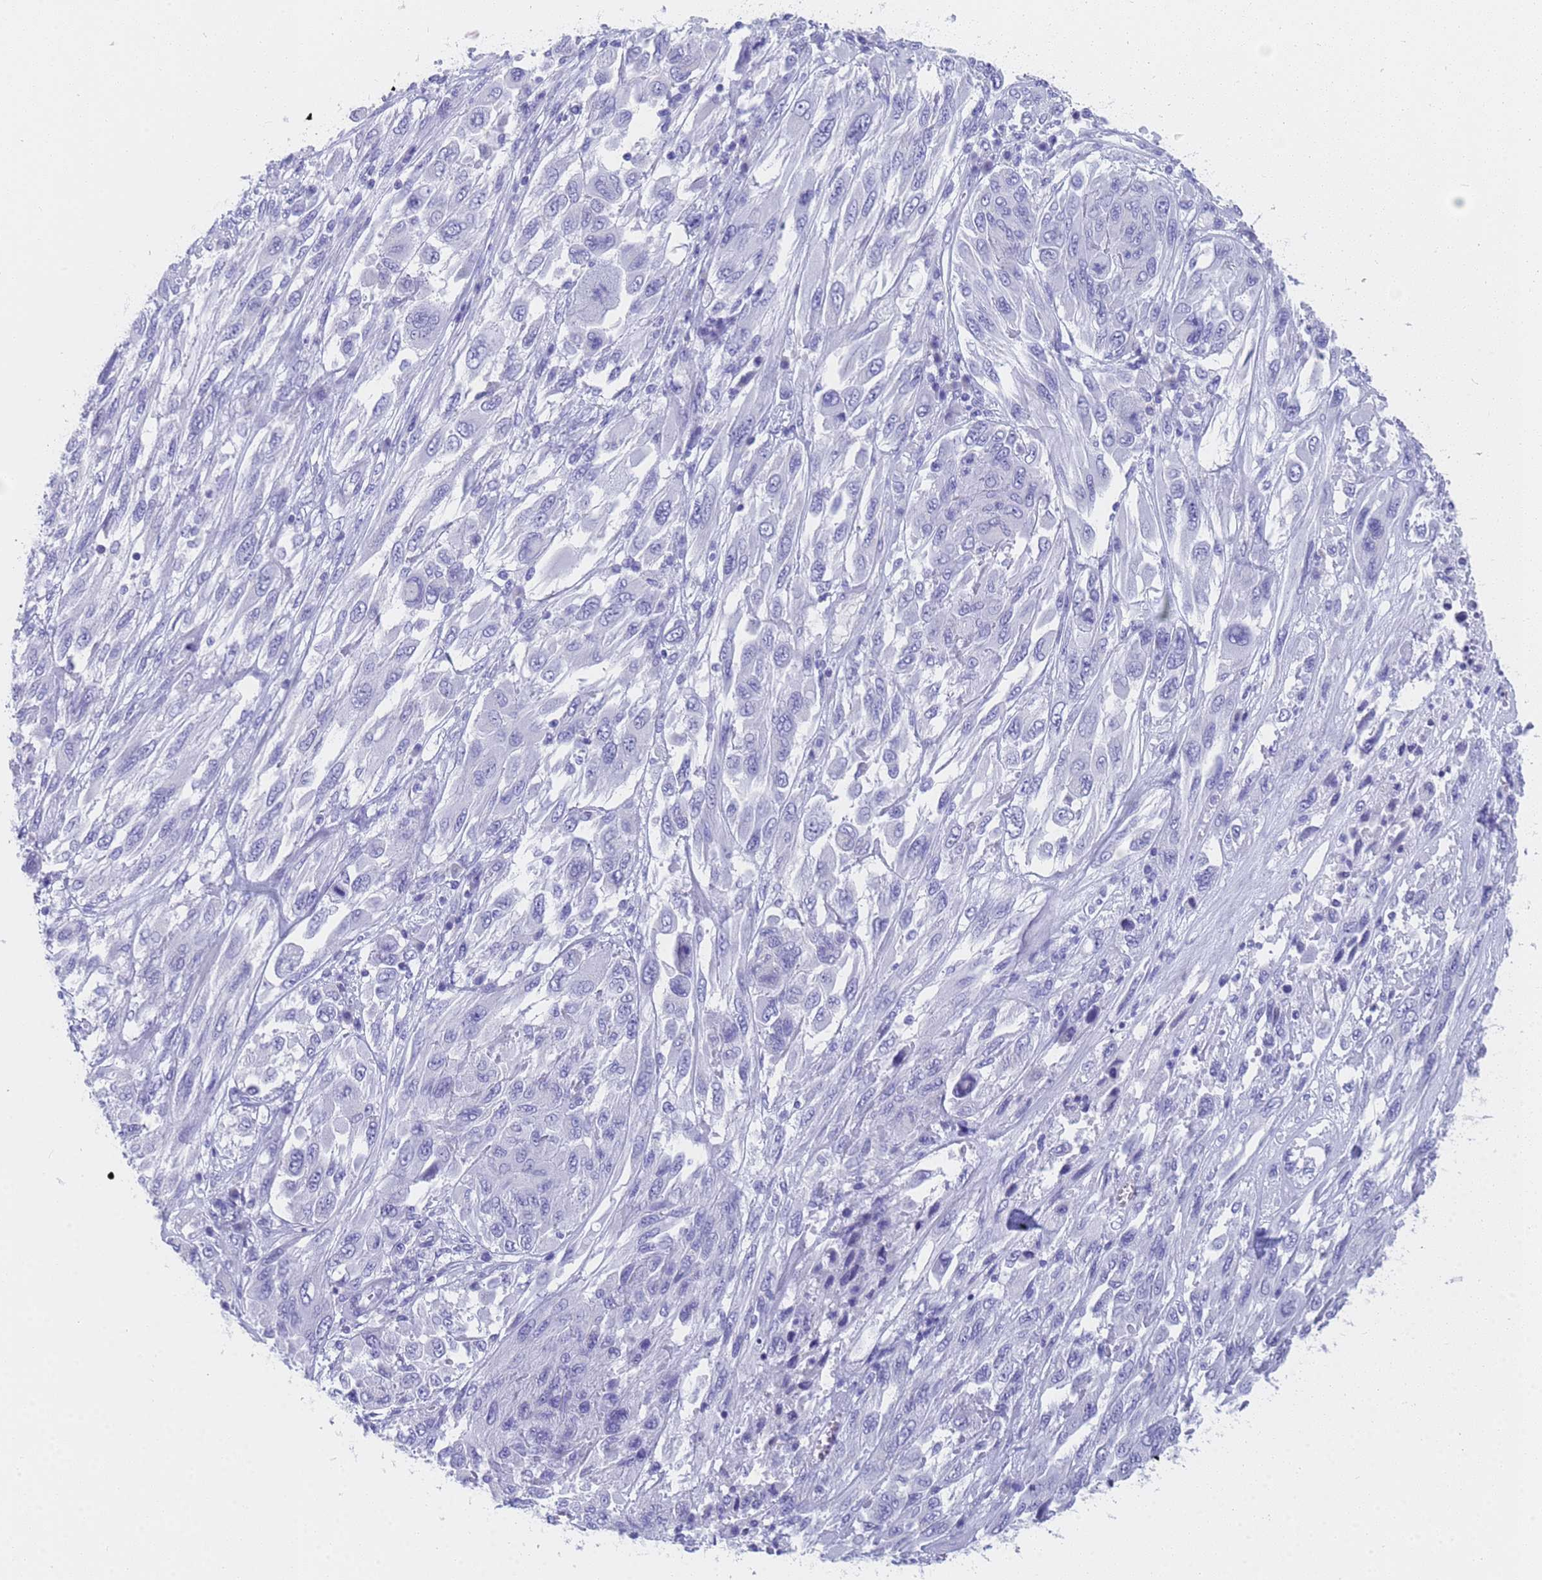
{"staining": {"intensity": "negative", "quantity": "none", "location": "none"}, "tissue": "melanoma", "cell_type": "Tumor cells", "image_type": "cancer", "snomed": [{"axis": "morphology", "description": "Malignant melanoma, NOS"}, {"axis": "topography", "description": "Skin"}], "caption": "A high-resolution image shows immunohistochemistry (IHC) staining of melanoma, which shows no significant positivity in tumor cells. (Stains: DAB immunohistochemistry with hematoxylin counter stain, Microscopy: brightfield microscopy at high magnification).", "gene": "STATH", "patient": {"sex": "female", "age": 91}}